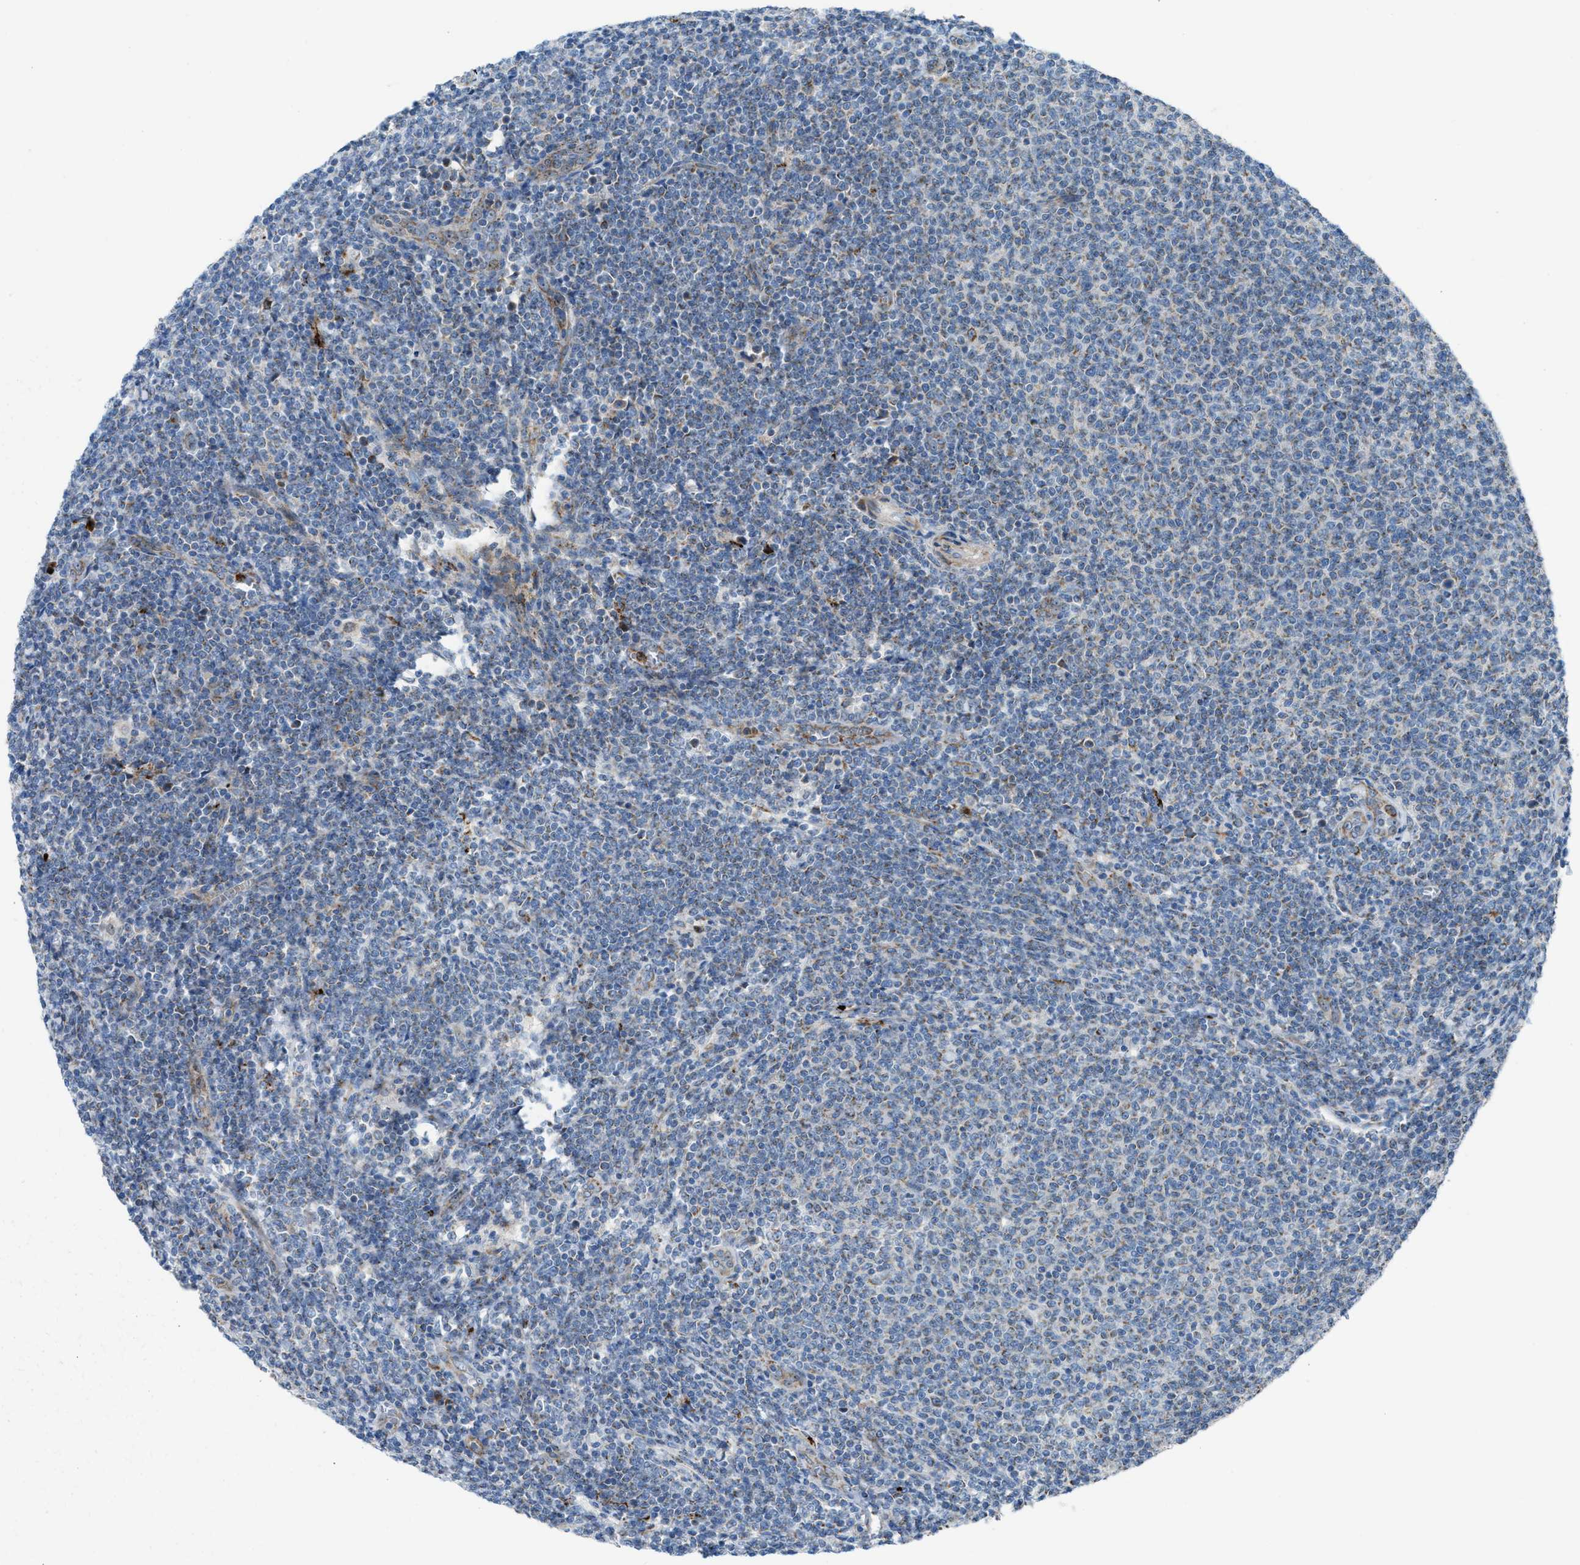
{"staining": {"intensity": "weak", "quantity": "25%-75%", "location": "cytoplasmic/membranous"}, "tissue": "lymphoma", "cell_type": "Tumor cells", "image_type": "cancer", "snomed": [{"axis": "morphology", "description": "Malignant lymphoma, non-Hodgkin's type, Low grade"}, {"axis": "topography", "description": "Lymph node"}], "caption": "Immunohistochemical staining of human malignant lymphoma, non-Hodgkin's type (low-grade) shows low levels of weak cytoplasmic/membranous protein expression in about 25%-75% of tumor cells.", "gene": "TPH1", "patient": {"sex": "male", "age": 66}}